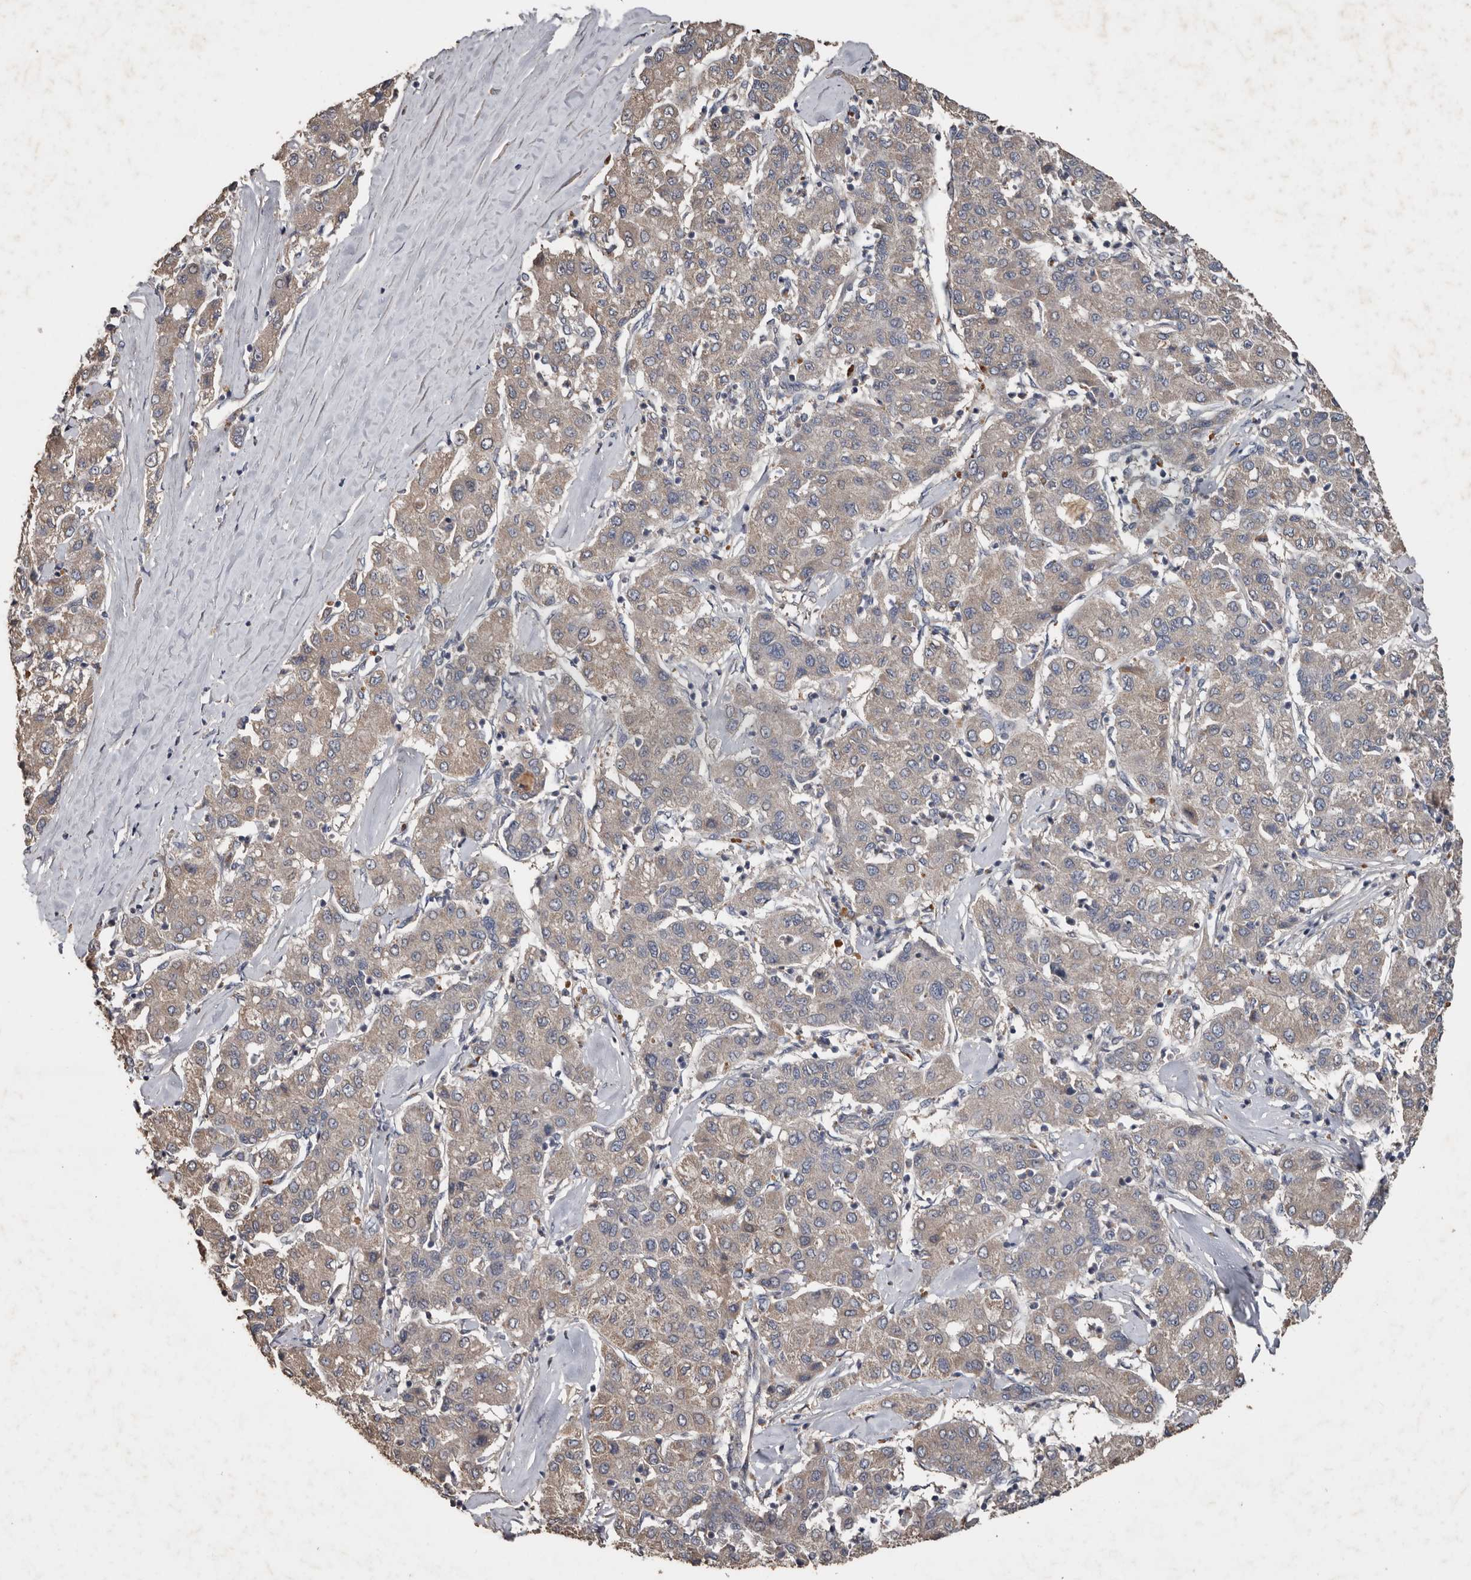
{"staining": {"intensity": "weak", "quantity": "25%-75%", "location": "cytoplasmic/membranous"}, "tissue": "liver cancer", "cell_type": "Tumor cells", "image_type": "cancer", "snomed": [{"axis": "morphology", "description": "Carcinoma, Hepatocellular, NOS"}, {"axis": "topography", "description": "Liver"}], "caption": "DAB immunohistochemical staining of human hepatocellular carcinoma (liver) demonstrates weak cytoplasmic/membranous protein positivity in approximately 25%-75% of tumor cells.", "gene": "HYAL4", "patient": {"sex": "male", "age": 65}}